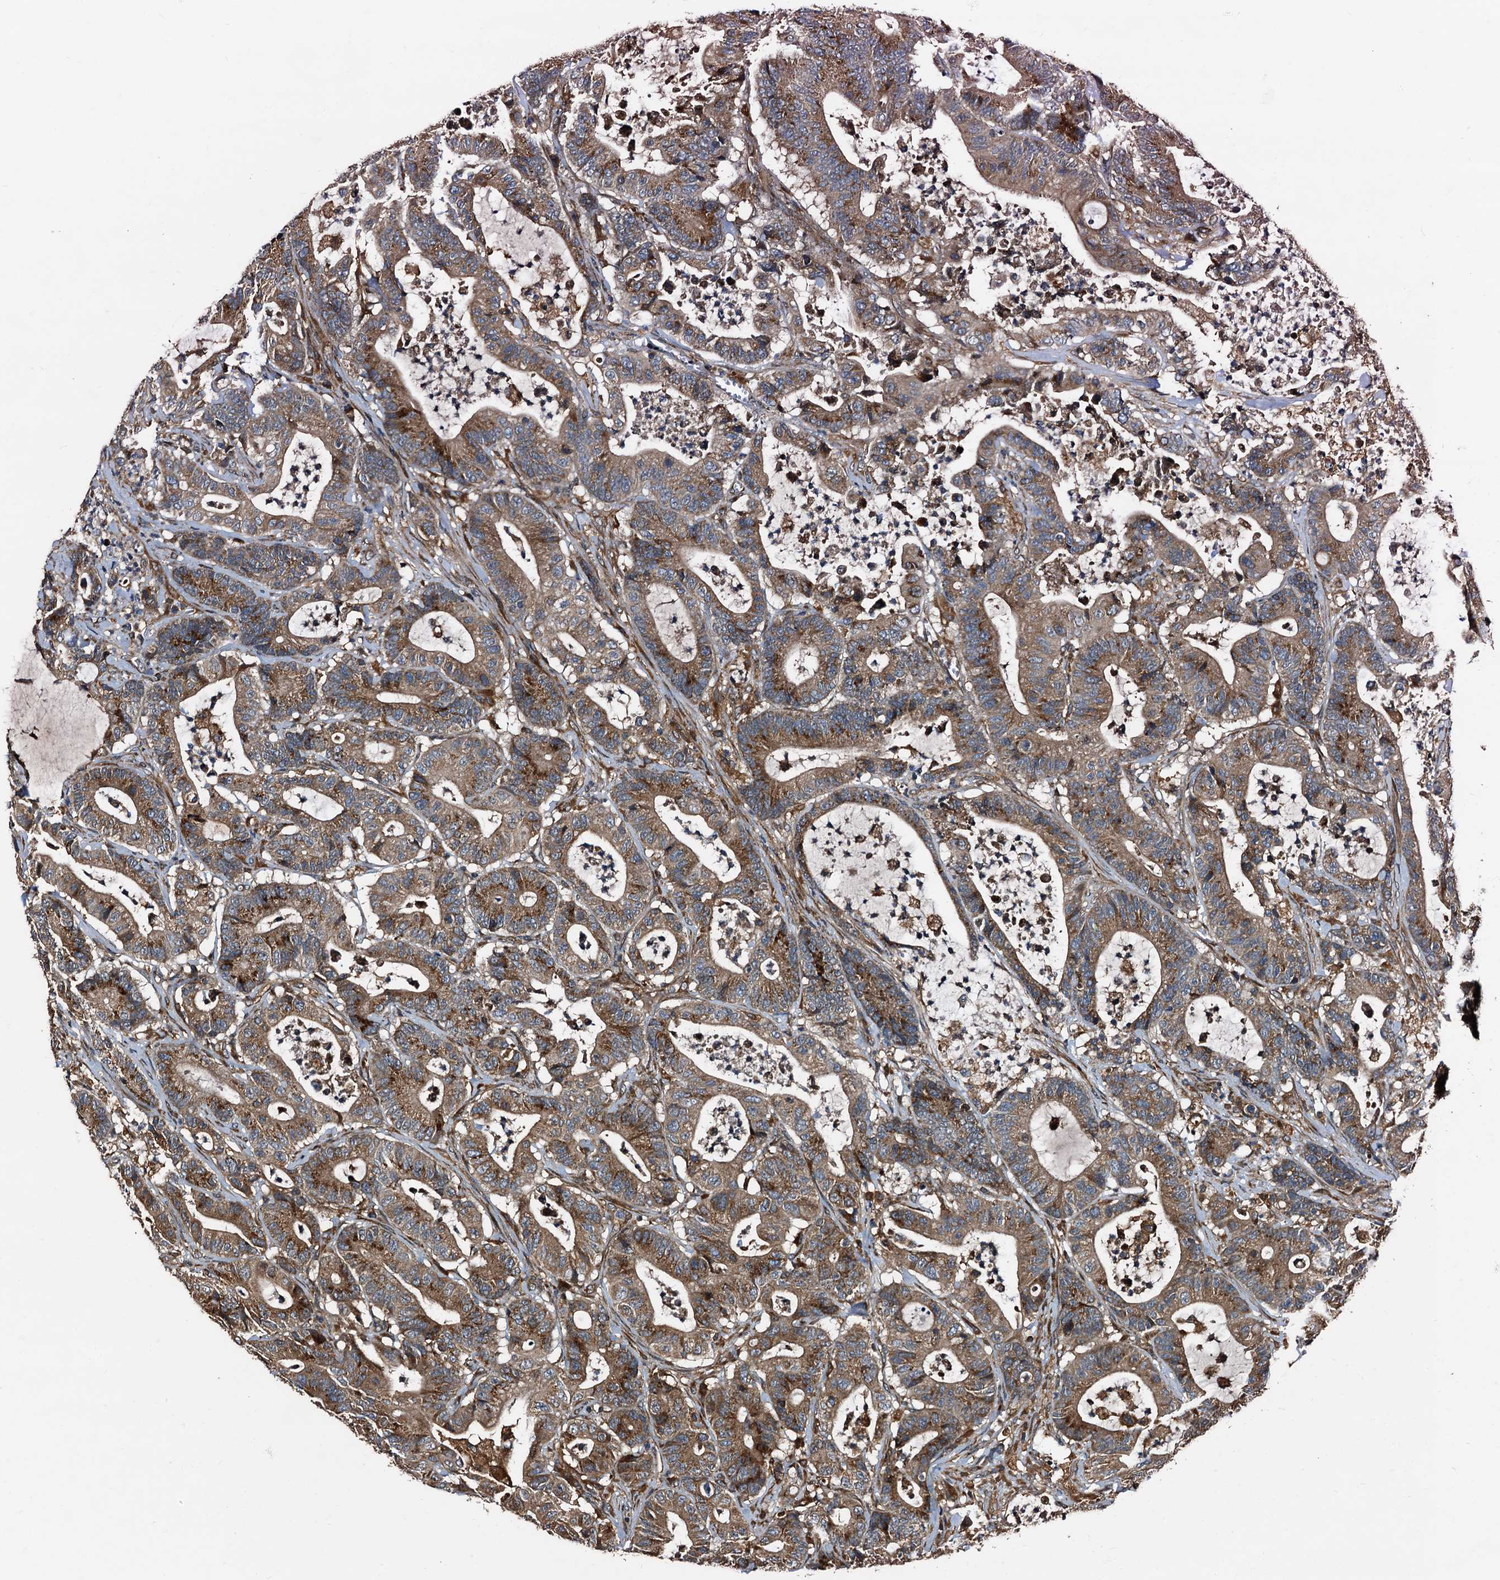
{"staining": {"intensity": "strong", "quantity": ">75%", "location": "cytoplasmic/membranous"}, "tissue": "colorectal cancer", "cell_type": "Tumor cells", "image_type": "cancer", "snomed": [{"axis": "morphology", "description": "Adenocarcinoma, NOS"}, {"axis": "topography", "description": "Colon"}], "caption": "Tumor cells reveal high levels of strong cytoplasmic/membranous positivity in approximately >75% of cells in human colorectal cancer (adenocarcinoma).", "gene": "PEX5", "patient": {"sex": "female", "age": 84}}